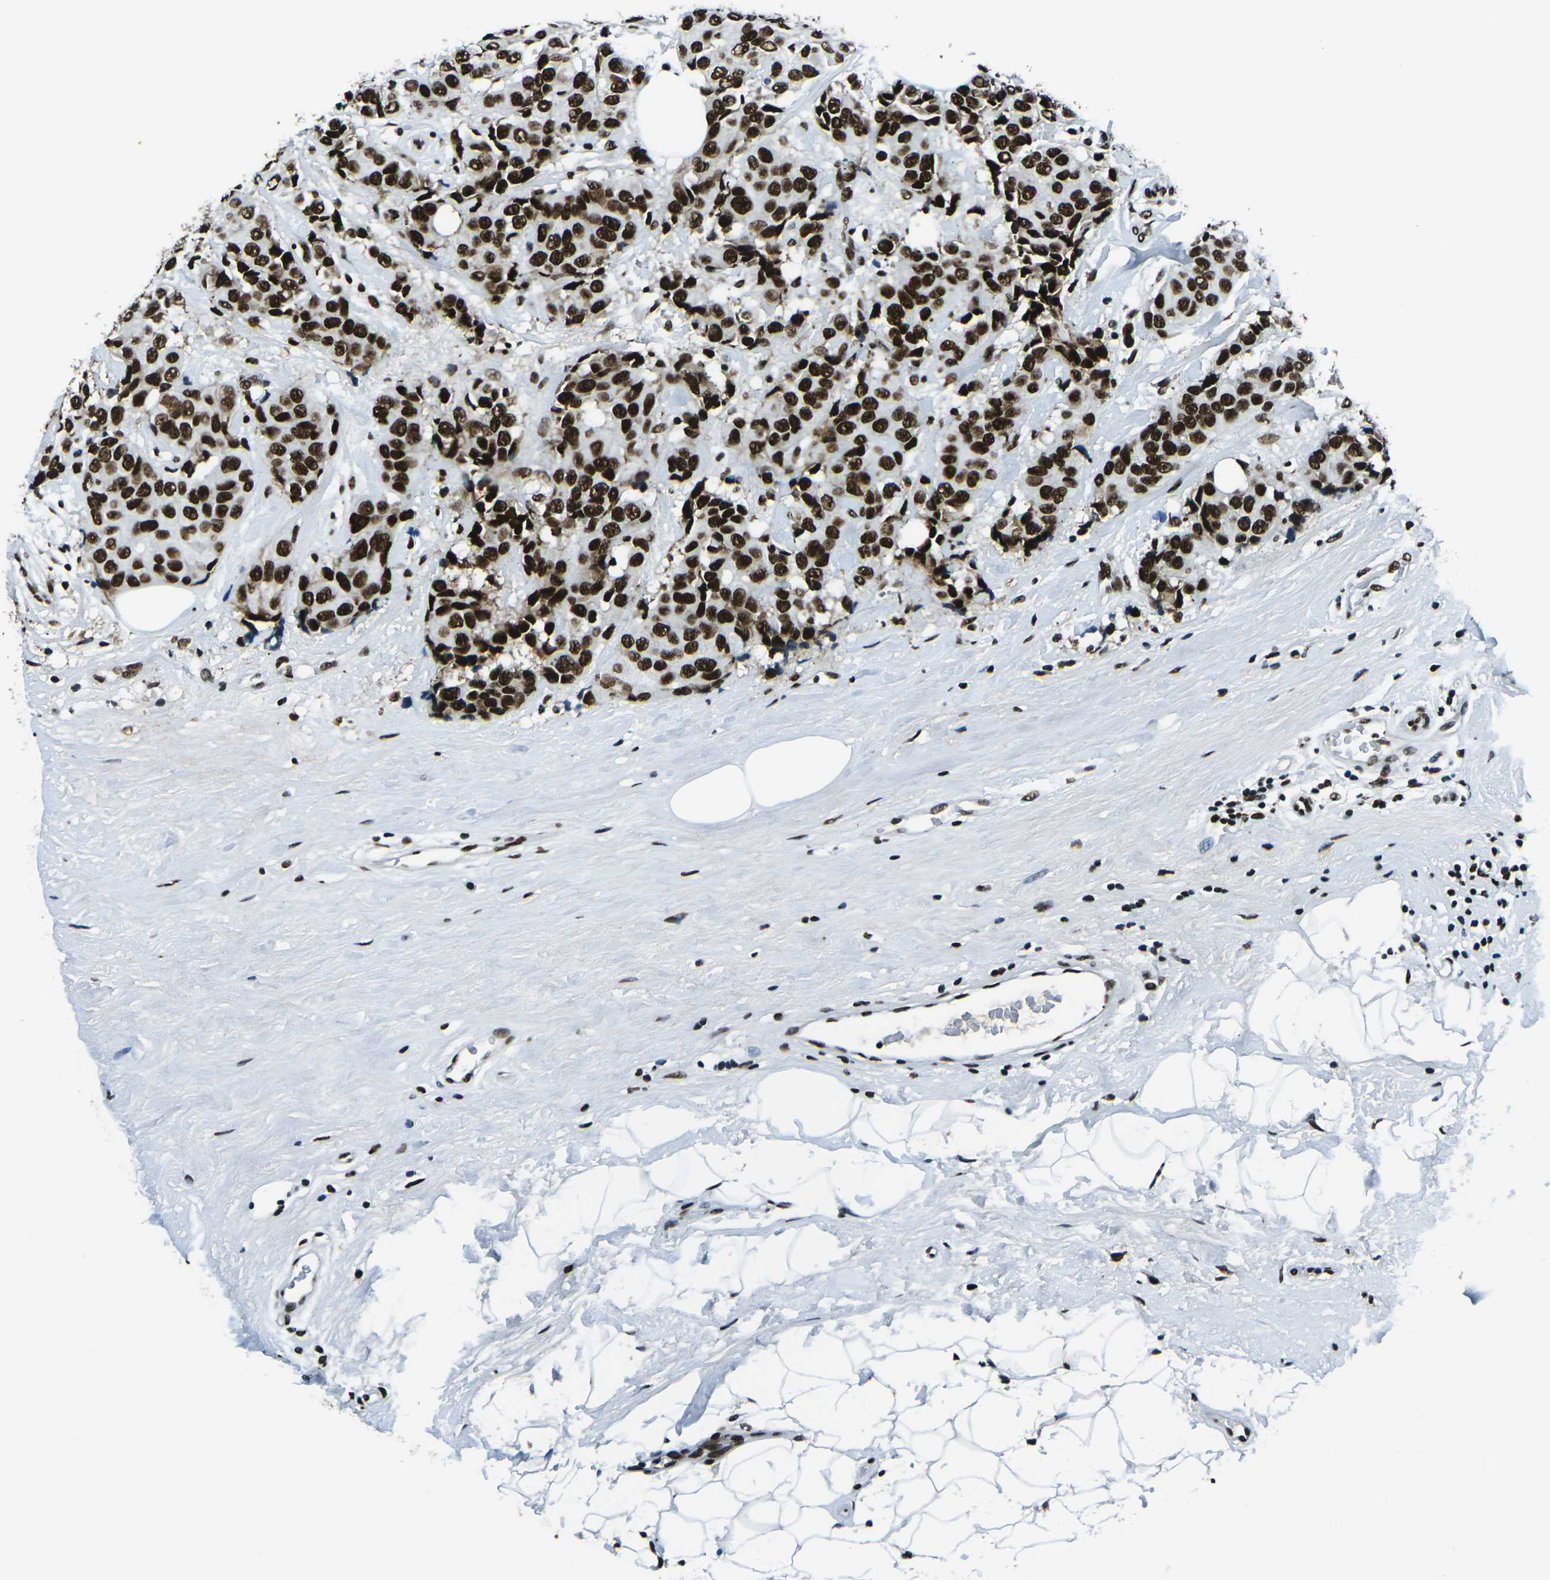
{"staining": {"intensity": "strong", "quantity": ">75%", "location": "nuclear"}, "tissue": "breast cancer", "cell_type": "Tumor cells", "image_type": "cancer", "snomed": [{"axis": "morphology", "description": "Normal tissue, NOS"}, {"axis": "morphology", "description": "Duct carcinoma"}, {"axis": "topography", "description": "Breast"}], "caption": "Tumor cells reveal high levels of strong nuclear expression in about >75% of cells in breast cancer. (IHC, brightfield microscopy, high magnification).", "gene": "HNRNPL", "patient": {"sex": "female", "age": 39}}